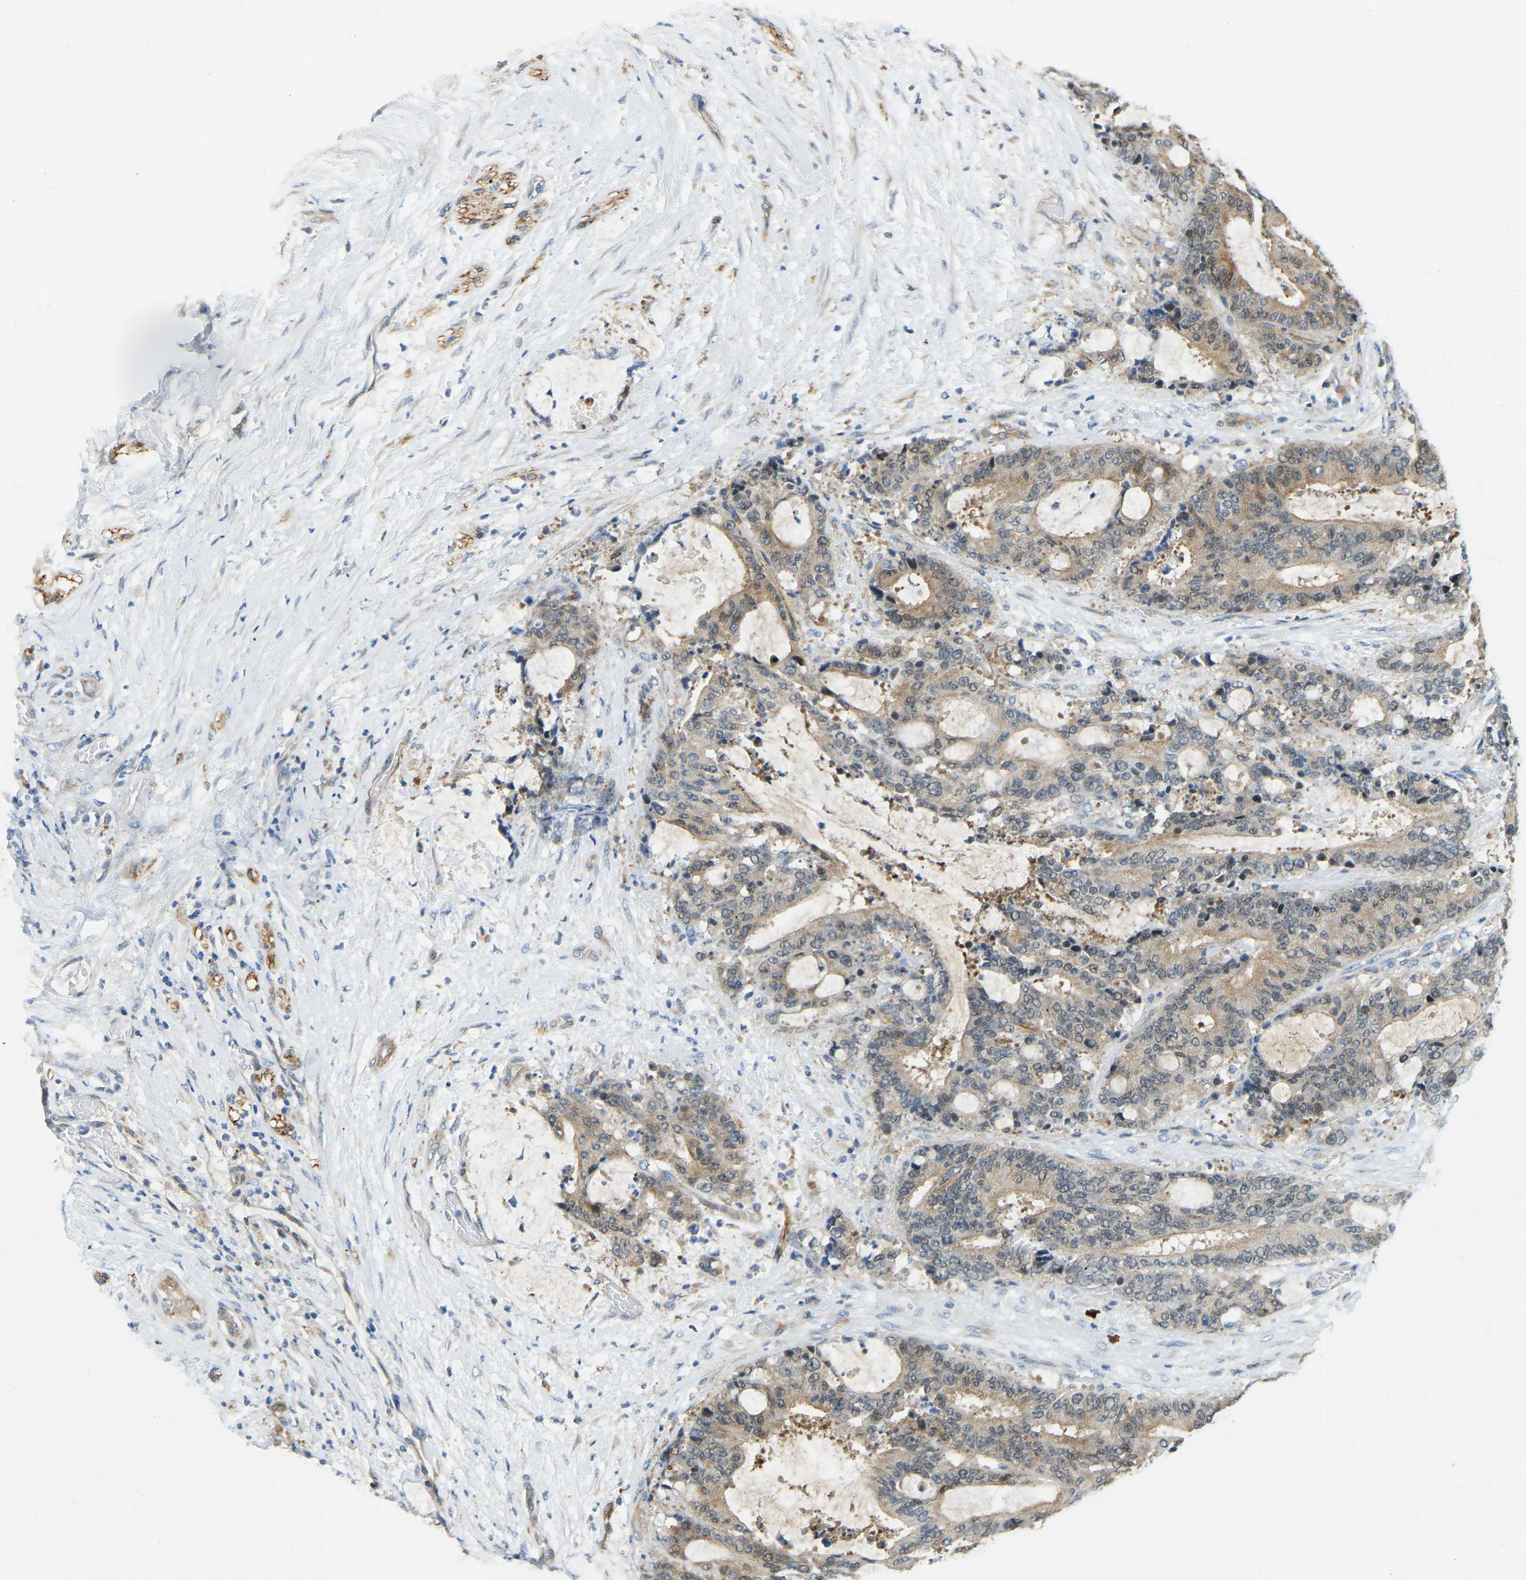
{"staining": {"intensity": "moderate", "quantity": ">75%", "location": "cytoplasmic/membranous"}, "tissue": "liver cancer", "cell_type": "Tumor cells", "image_type": "cancer", "snomed": [{"axis": "morphology", "description": "Normal tissue, NOS"}, {"axis": "morphology", "description": "Cholangiocarcinoma"}, {"axis": "topography", "description": "Liver"}, {"axis": "topography", "description": "Peripheral nerve tissue"}], "caption": "Human liver cancer stained with a protein marker displays moderate staining in tumor cells.", "gene": "NME8", "patient": {"sex": "female", "age": 73}}